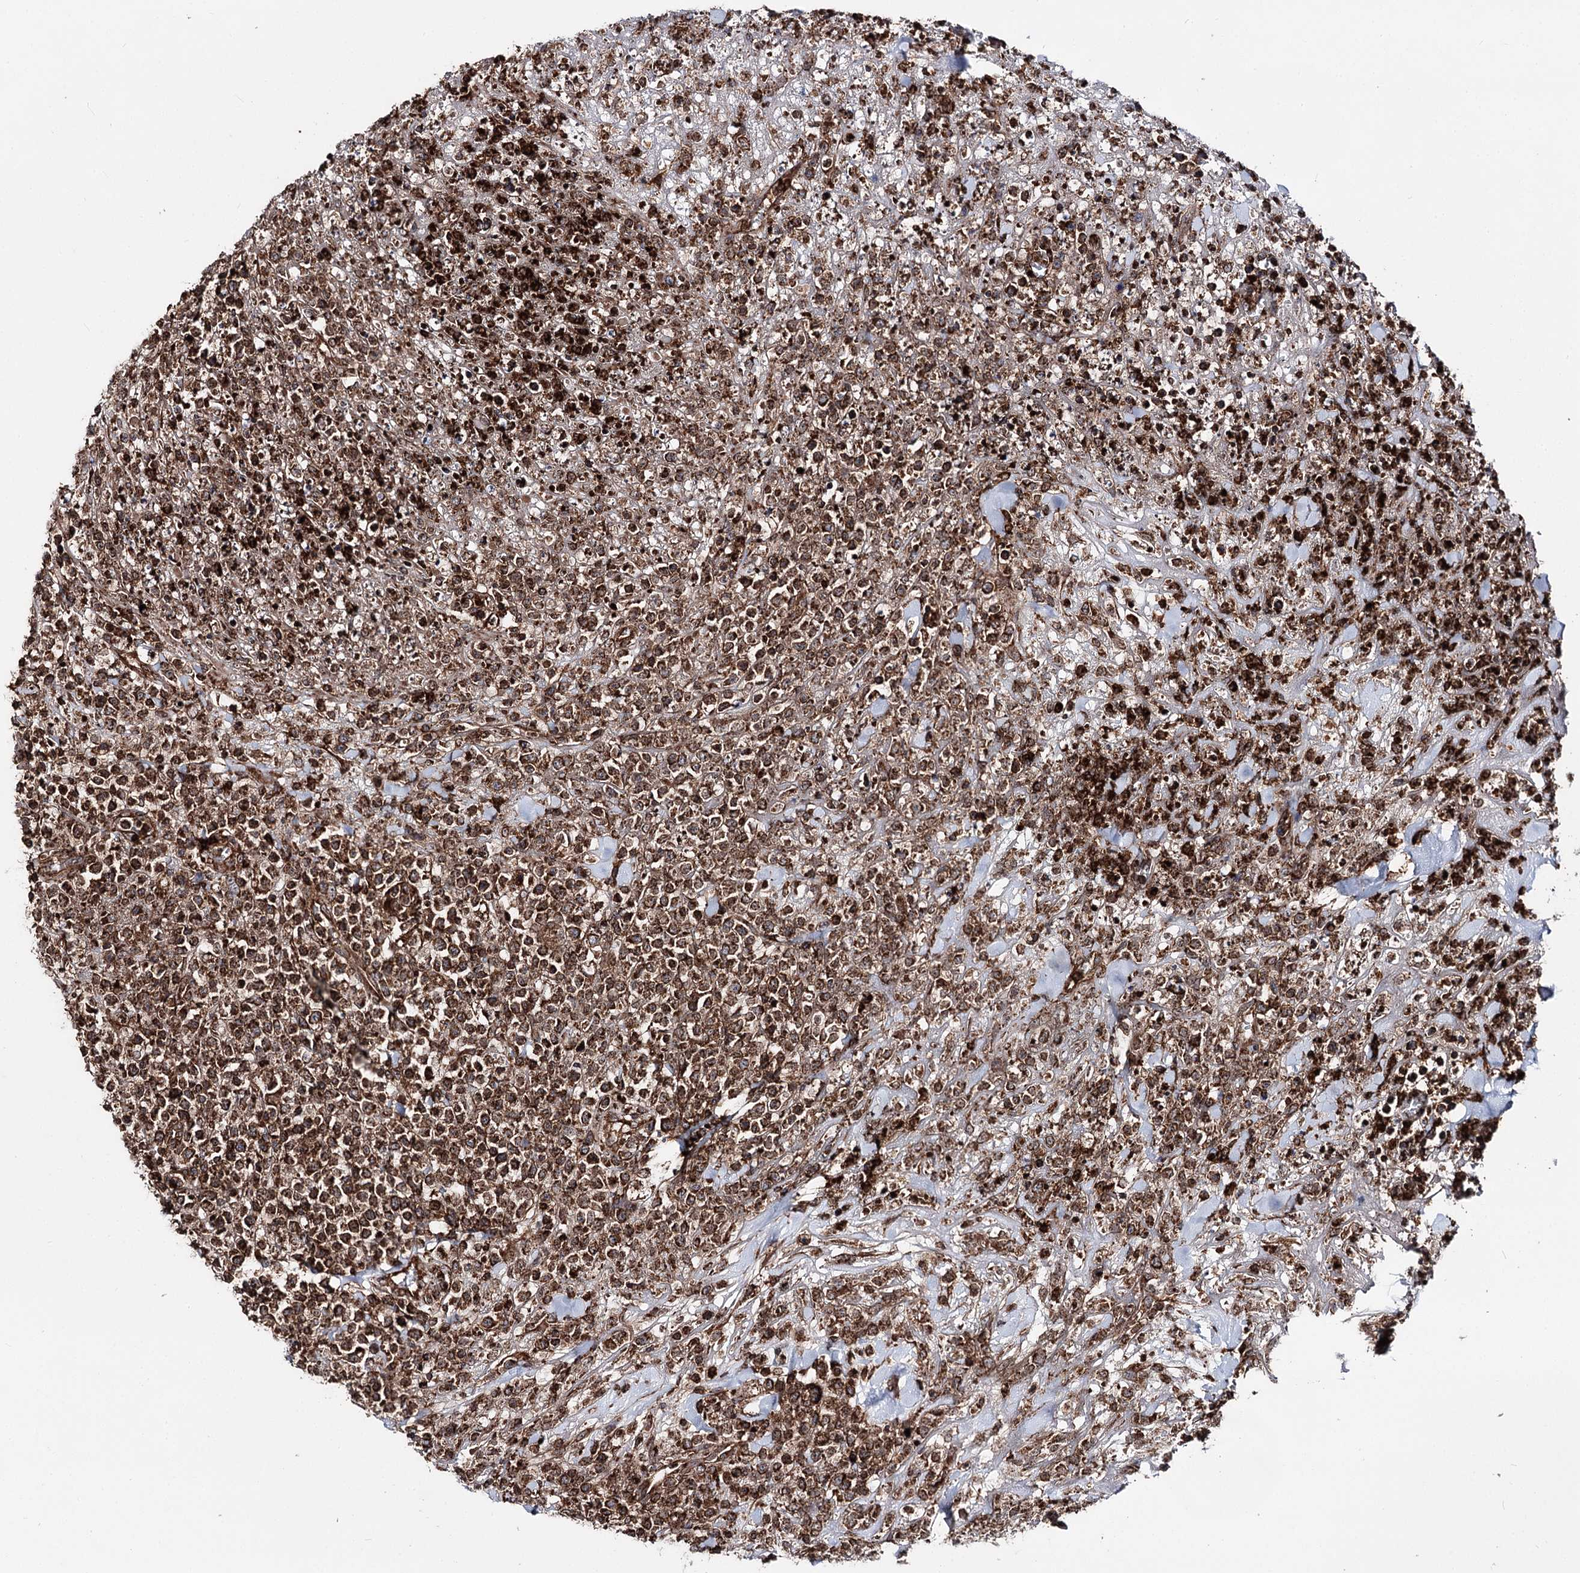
{"staining": {"intensity": "strong", "quantity": ">75%", "location": "cytoplasmic/membranous"}, "tissue": "lymphoma", "cell_type": "Tumor cells", "image_type": "cancer", "snomed": [{"axis": "morphology", "description": "Malignant lymphoma, non-Hodgkin's type, High grade"}, {"axis": "topography", "description": "Colon"}], "caption": "This histopathology image reveals immunohistochemistry (IHC) staining of human lymphoma, with high strong cytoplasmic/membranous positivity in about >75% of tumor cells.", "gene": "FGFR1OP2", "patient": {"sex": "female", "age": 53}}